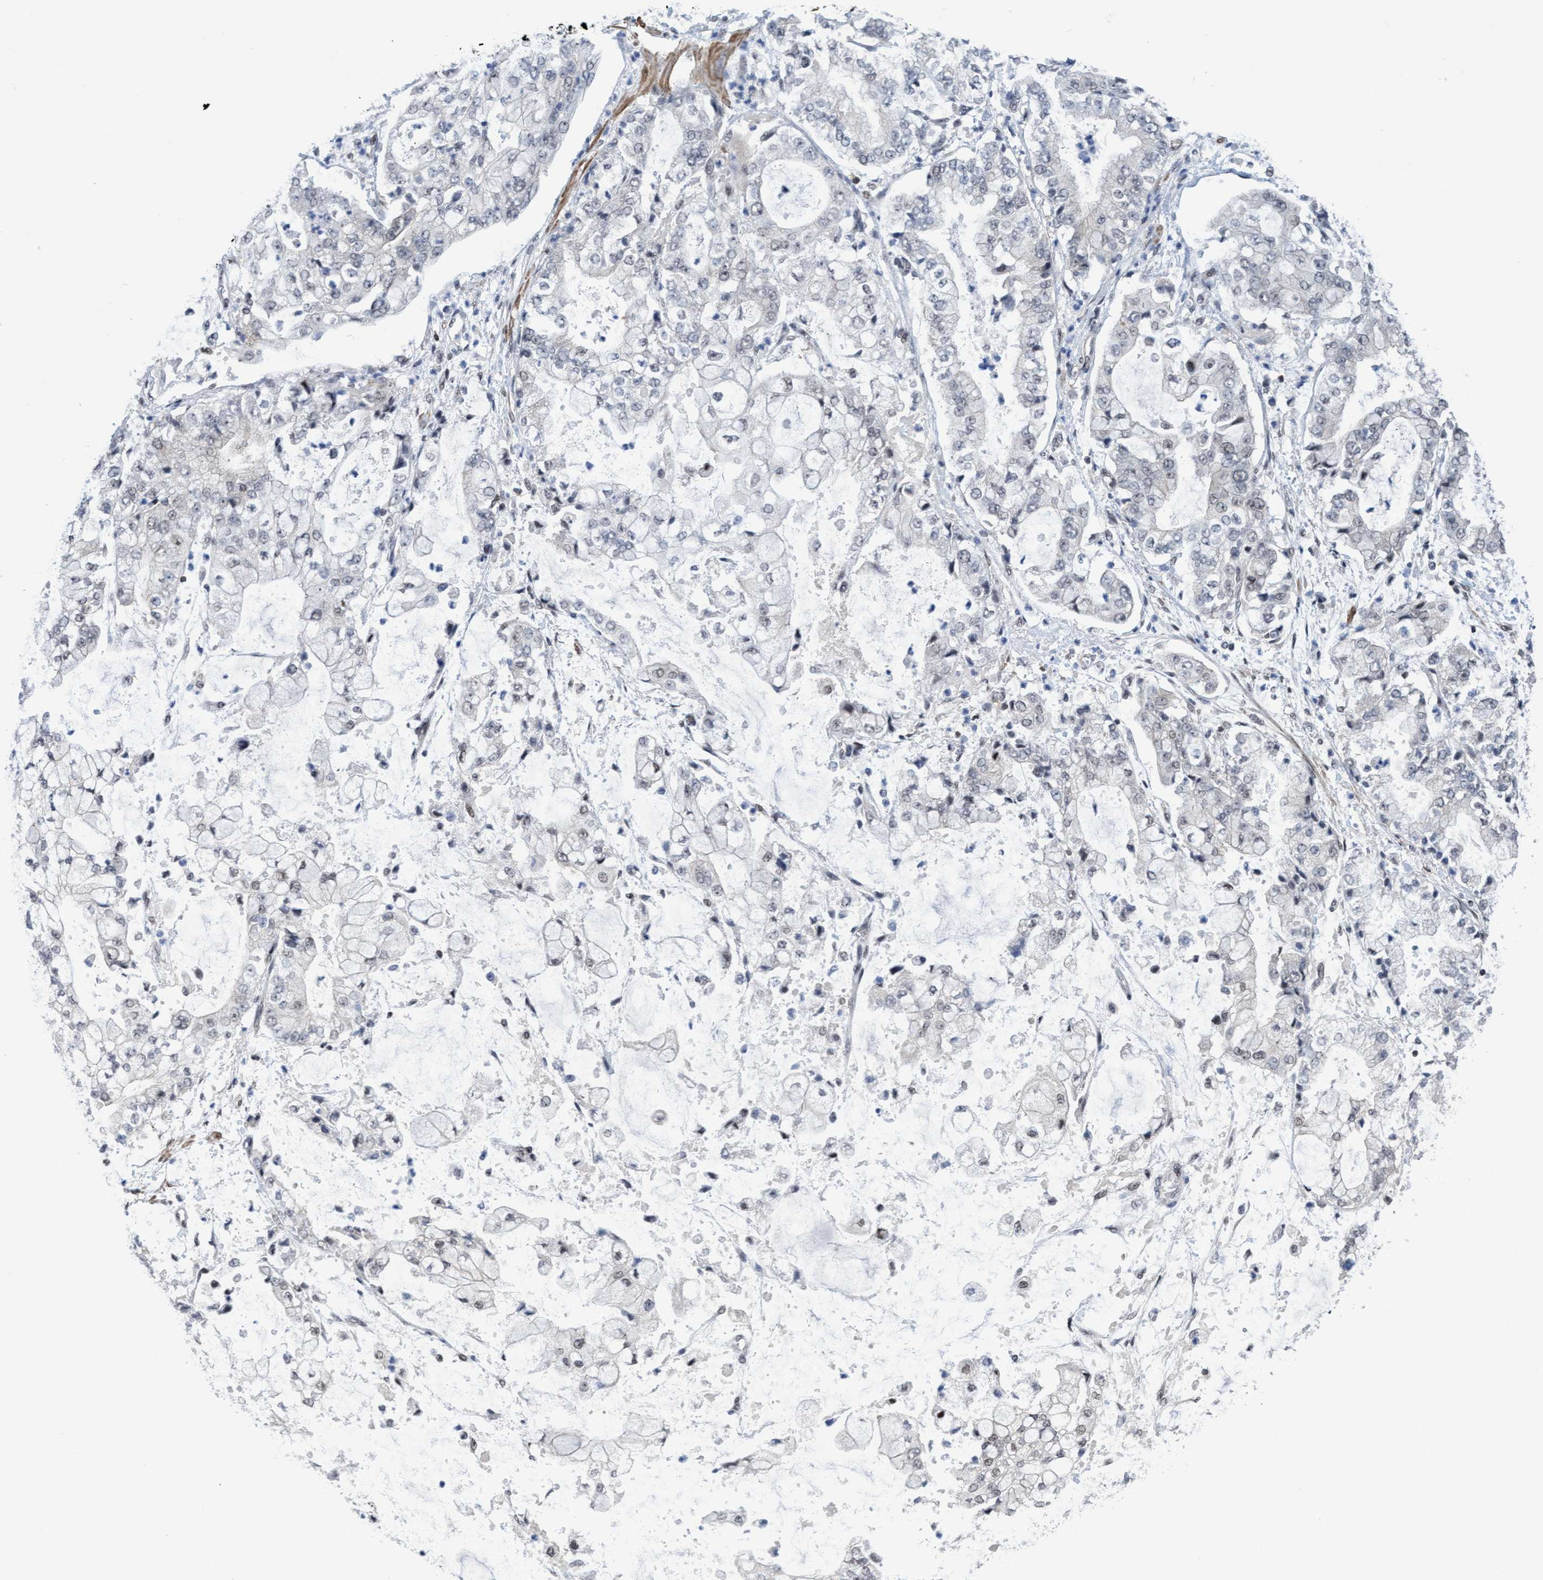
{"staining": {"intensity": "negative", "quantity": "none", "location": "none"}, "tissue": "stomach cancer", "cell_type": "Tumor cells", "image_type": "cancer", "snomed": [{"axis": "morphology", "description": "Adenocarcinoma, NOS"}, {"axis": "topography", "description": "Stomach"}], "caption": "This is an immunohistochemistry (IHC) image of stomach cancer. There is no expression in tumor cells.", "gene": "C9orf78", "patient": {"sex": "male", "age": 76}}